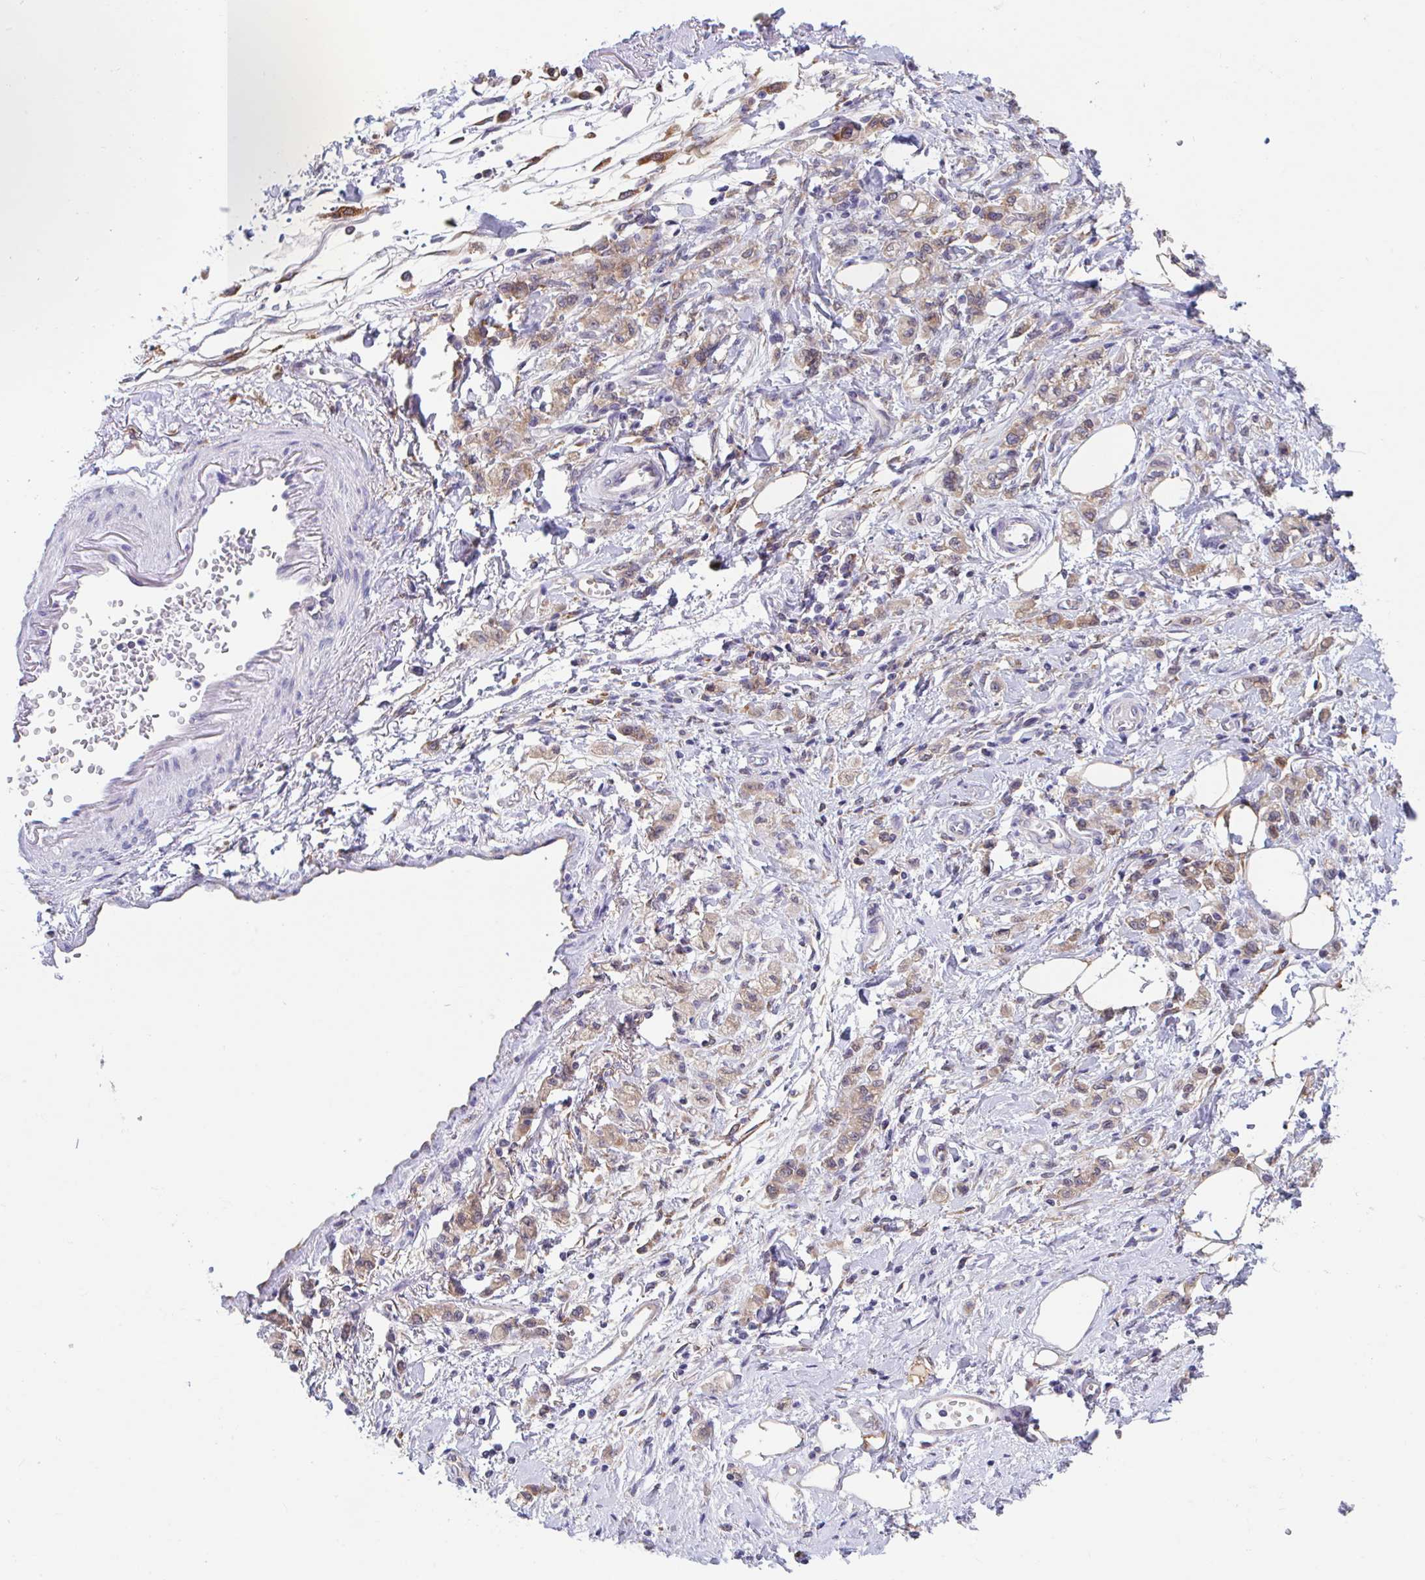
{"staining": {"intensity": "moderate", "quantity": ">75%", "location": "cytoplasmic/membranous"}, "tissue": "stomach cancer", "cell_type": "Tumor cells", "image_type": "cancer", "snomed": [{"axis": "morphology", "description": "Adenocarcinoma, NOS"}, {"axis": "topography", "description": "Stomach"}], "caption": "Human stomach cancer (adenocarcinoma) stained with a brown dye shows moderate cytoplasmic/membranous positive expression in about >75% of tumor cells.", "gene": "SNX8", "patient": {"sex": "male", "age": 77}}